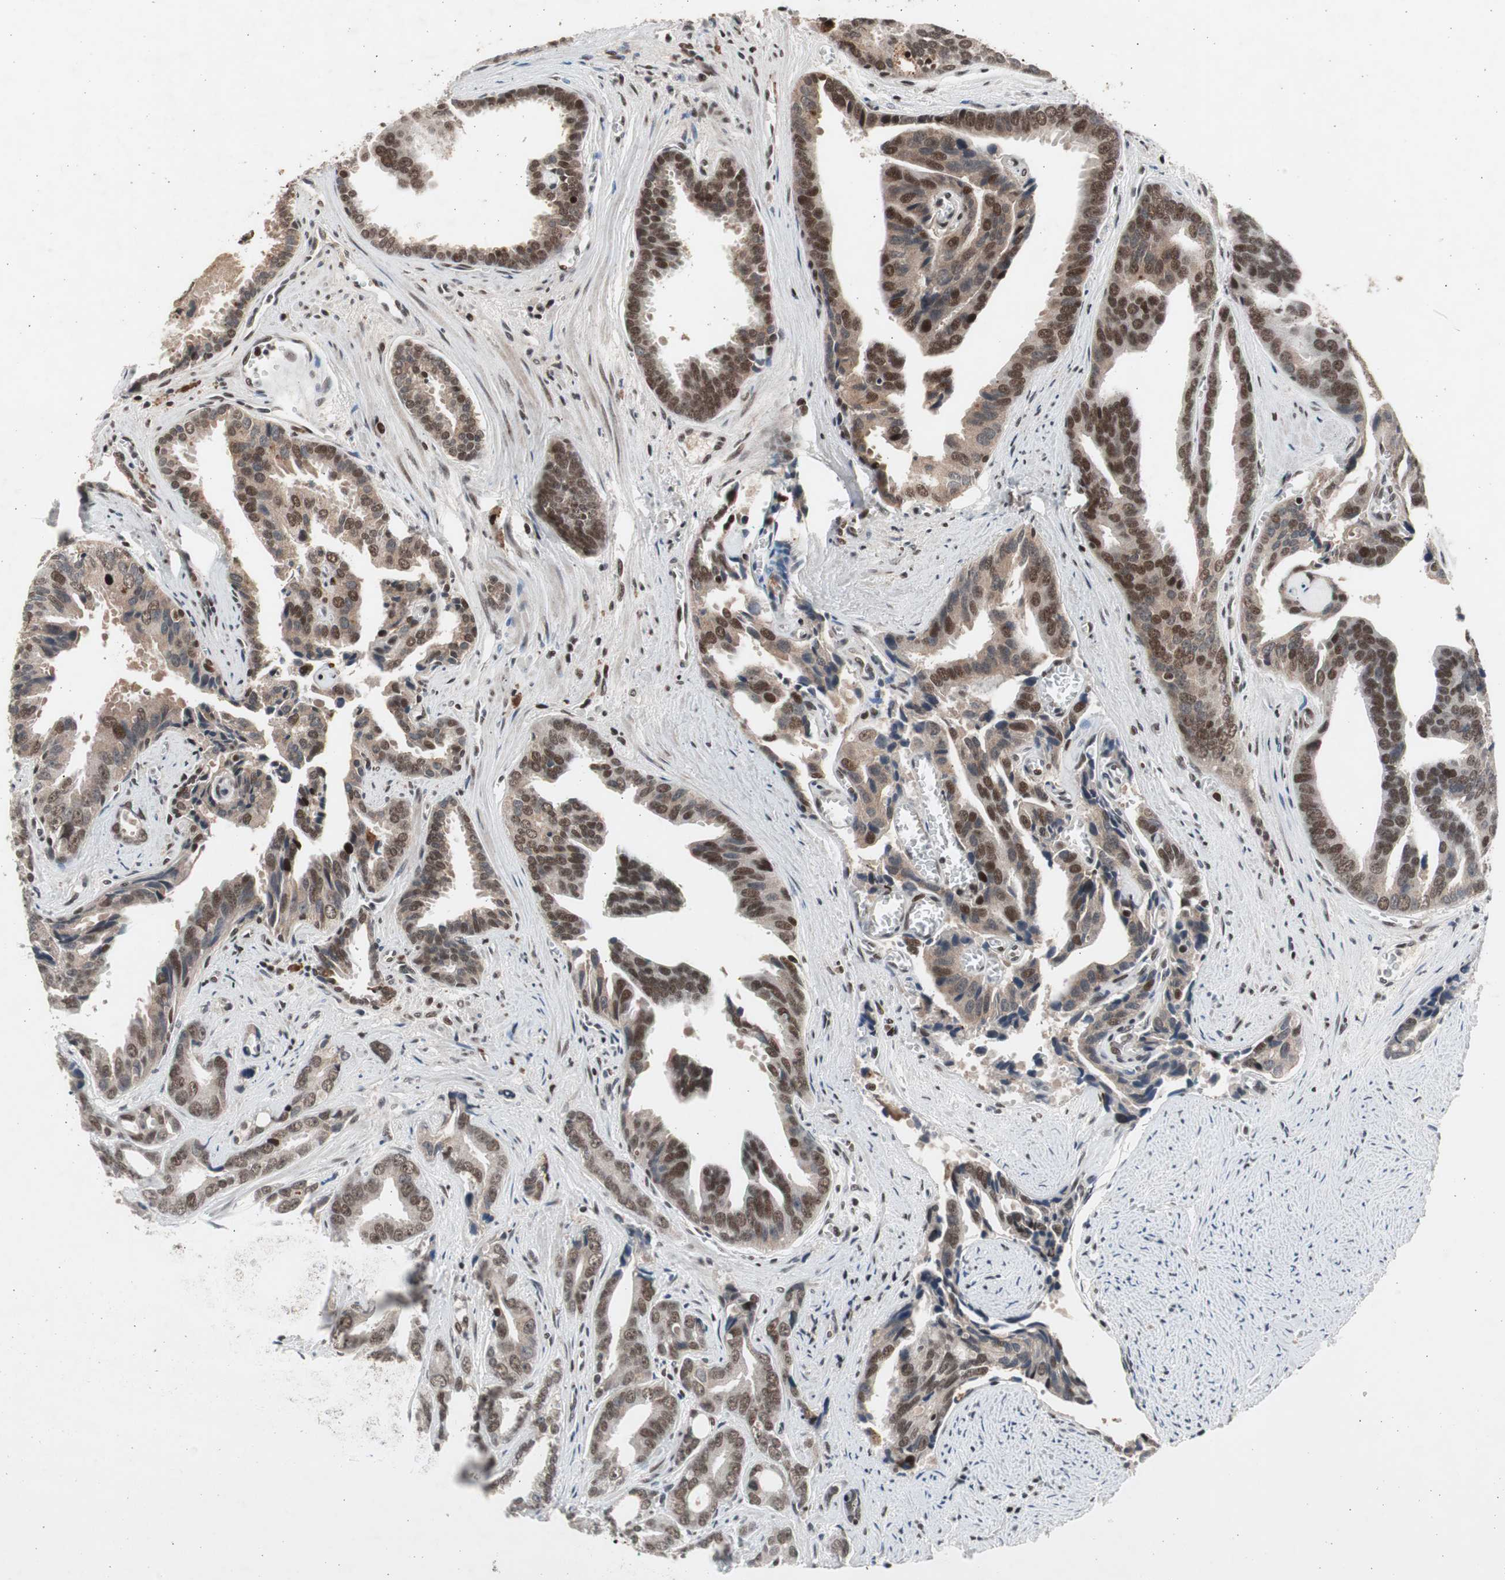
{"staining": {"intensity": "strong", "quantity": ">75%", "location": "nuclear"}, "tissue": "prostate cancer", "cell_type": "Tumor cells", "image_type": "cancer", "snomed": [{"axis": "morphology", "description": "Adenocarcinoma, High grade"}, {"axis": "topography", "description": "Prostate"}], "caption": "An immunohistochemistry (IHC) histopathology image of tumor tissue is shown. Protein staining in brown shows strong nuclear positivity in prostate cancer within tumor cells.", "gene": "RPA1", "patient": {"sex": "male", "age": 67}}